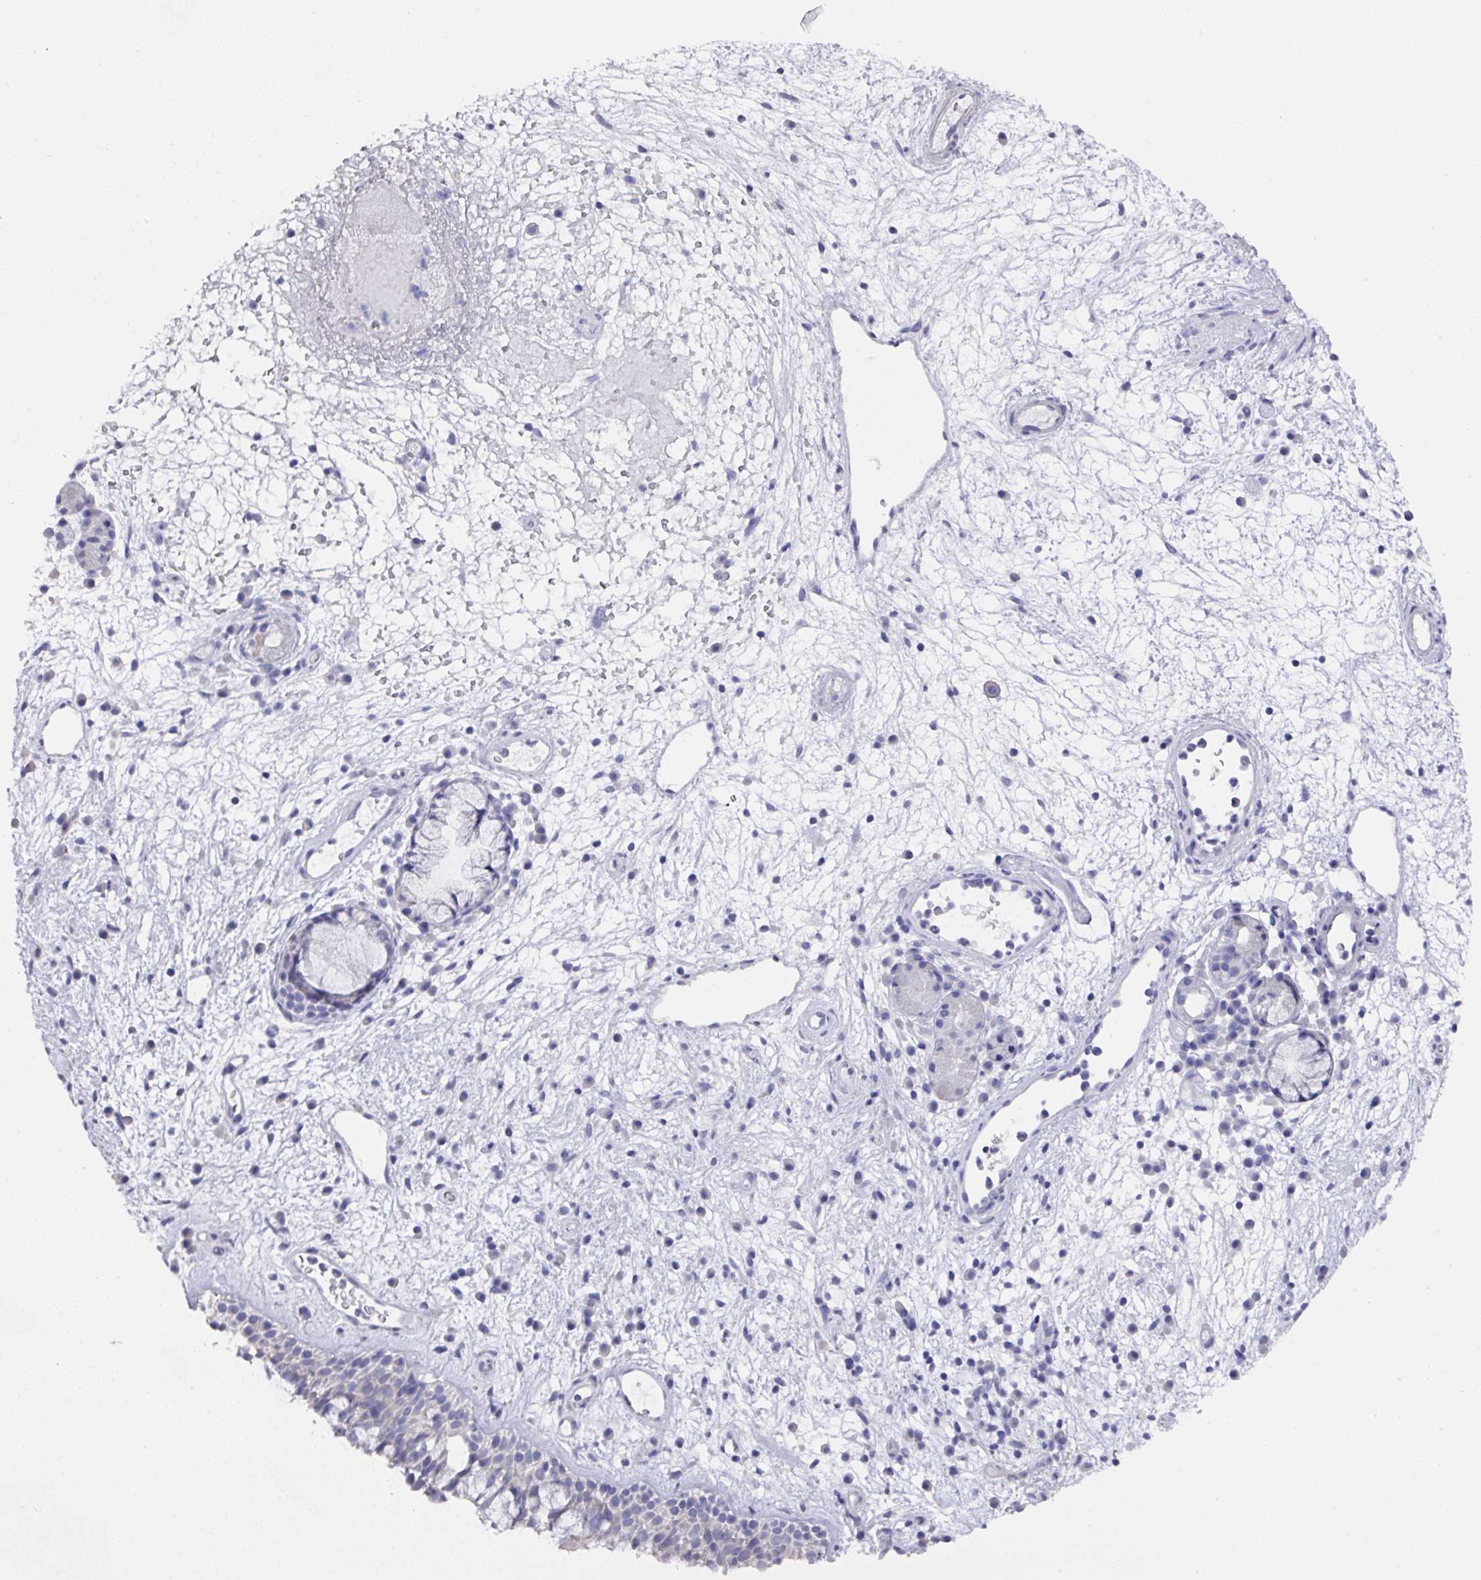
{"staining": {"intensity": "negative", "quantity": "none", "location": "none"}, "tissue": "nasopharynx", "cell_type": "Respiratory epithelial cells", "image_type": "normal", "snomed": [{"axis": "morphology", "description": "Normal tissue, NOS"}, {"axis": "morphology", "description": "Inflammation, NOS"}, {"axis": "topography", "description": "Nasopharynx"}], "caption": "The histopathology image exhibits no significant positivity in respiratory epithelial cells of nasopharynx.", "gene": "DAZ1", "patient": {"sex": "male", "age": 54}}